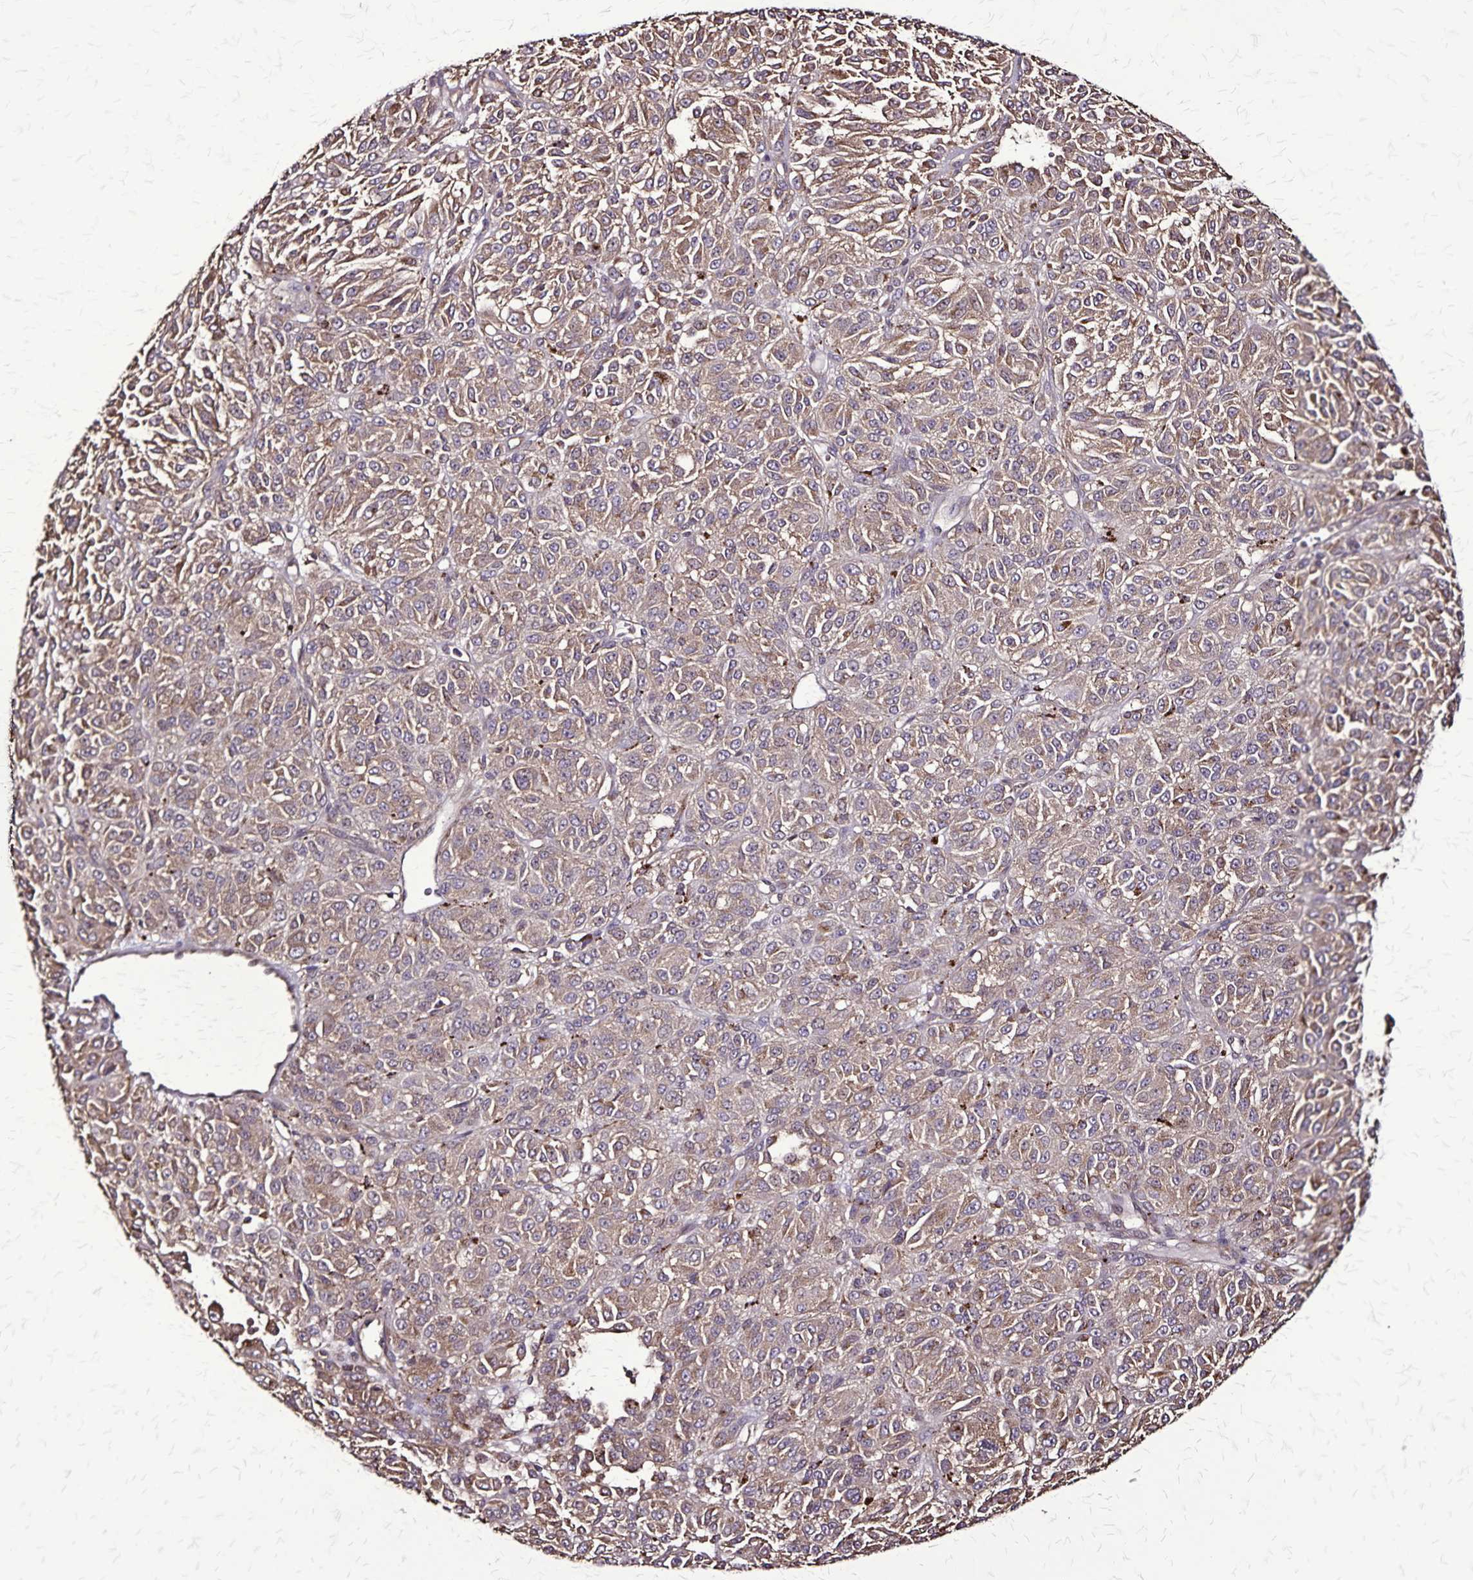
{"staining": {"intensity": "moderate", "quantity": ">75%", "location": "cytoplasmic/membranous"}, "tissue": "melanoma", "cell_type": "Tumor cells", "image_type": "cancer", "snomed": [{"axis": "morphology", "description": "Malignant melanoma, Metastatic site"}, {"axis": "topography", "description": "Brain"}], "caption": "A brown stain highlights moderate cytoplasmic/membranous staining of a protein in melanoma tumor cells.", "gene": "CHMP1B", "patient": {"sex": "female", "age": 56}}